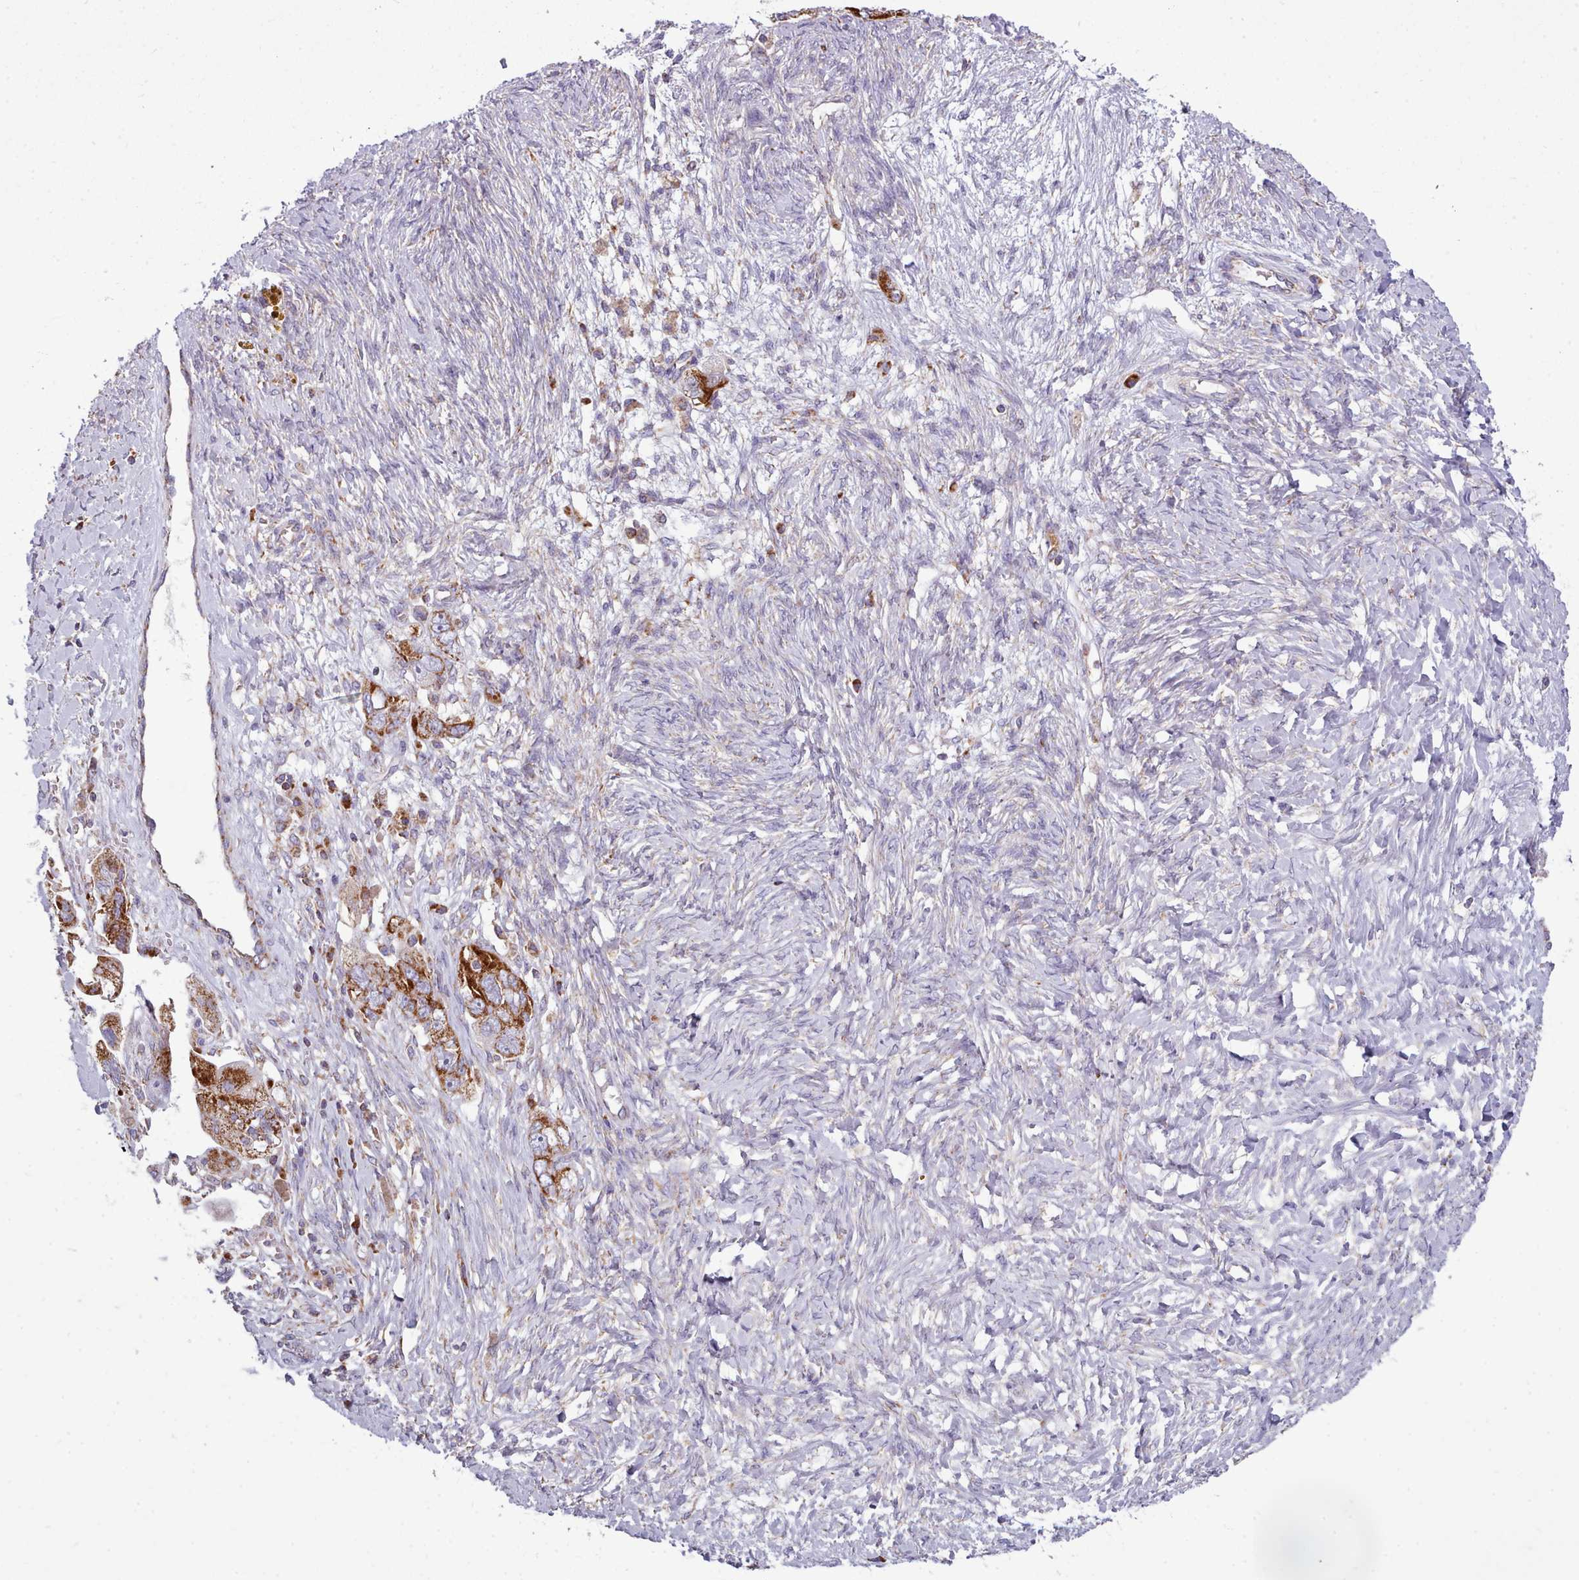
{"staining": {"intensity": "strong", "quantity": ">75%", "location": "cytoplasmic/membranous"}, "tissue": "ovarian cancer", "cell_type": "Tumor cells", "image_type": "cancer", "snomed": [{"axis": "morphology", "description": "Carcinoma, NOS"}, {"axis": "morphology", "description": "Cystadenocarcinoma, serous, NOS"}, {"axis": "topography", "description": "Ovary"}], "caption": "Serous cystadenocarcinoma (ovarian) stained with DAB immunohistochemistry (IHC) reveals high levels of strong cytoplasmic/membranous expression in about >75% of tumor cells.", "gene": "SRP54", "patient": {"sex": "female", "age": 69}}